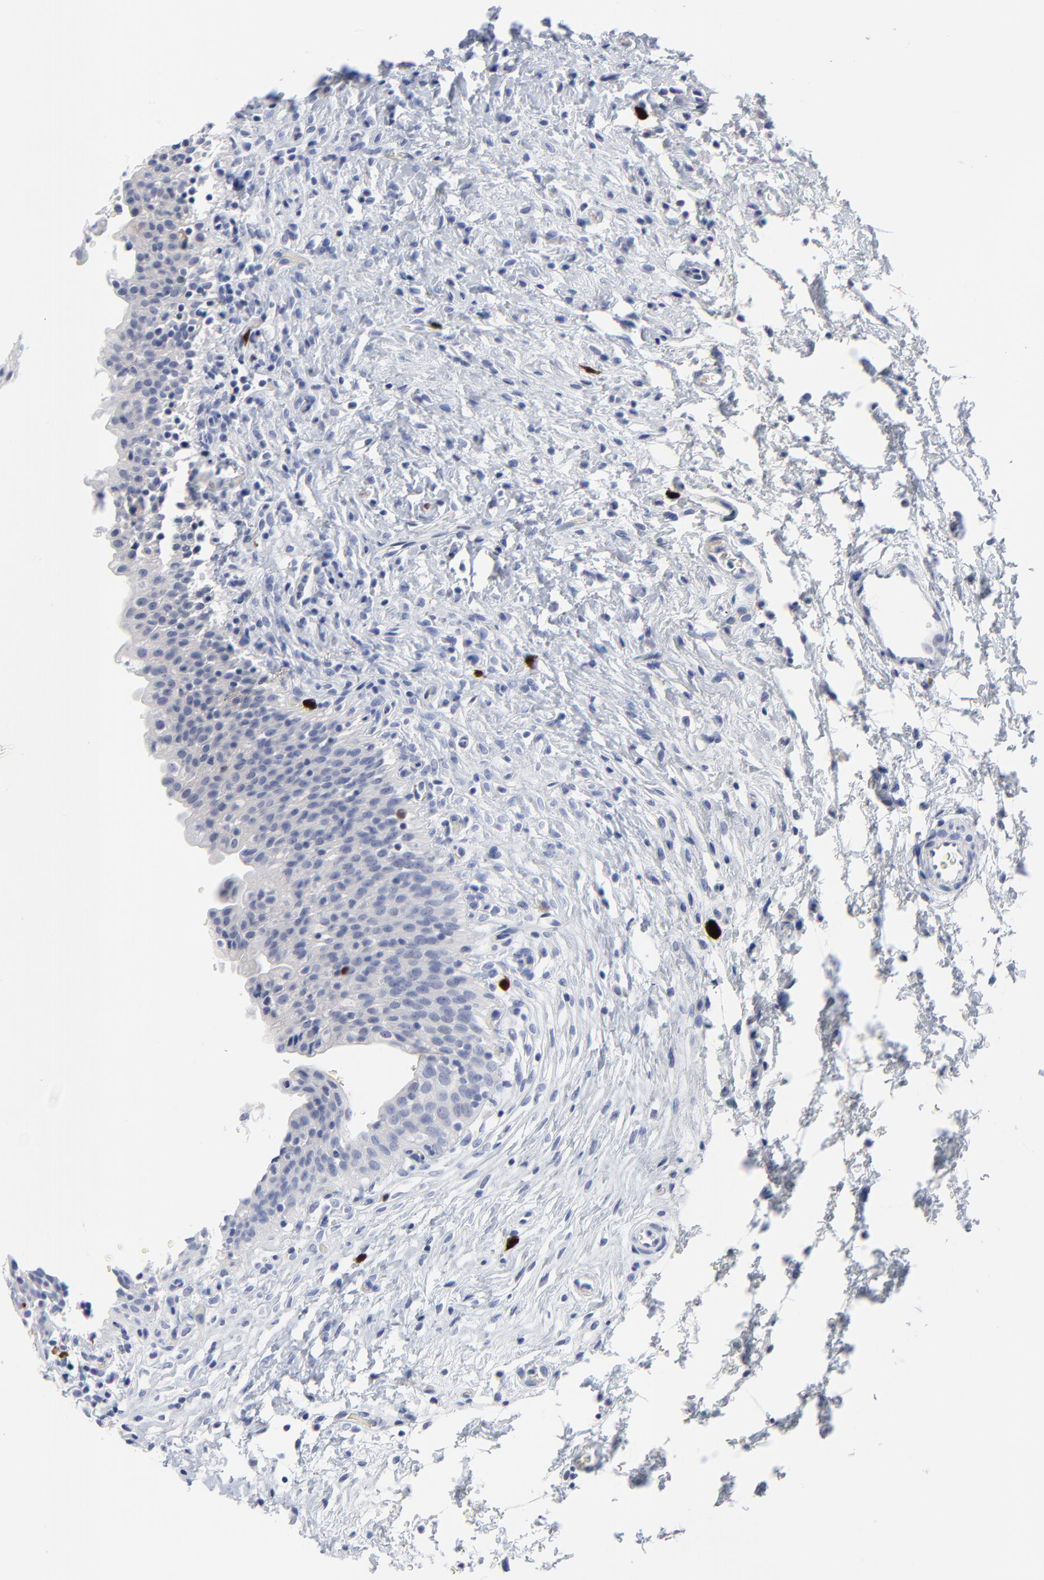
{"staining": {"intensity": "strong", "quantity": "<25%", "location": "cytoplasmic/membranous,nuclear"}, "tissue": "urinary bladder", "cell_type": "Urothelial cells", "image_type": "normal", "snomed": [{"axis": "morphology", "description": "Normal tissue, NOS"}, {"axis": "topography", "description": "Urinary bladder"}], "caption": "A high-resolution photomicrograph shows immunohistochemistry staining of unremarkable urinary bladder, which demonstrates strong cytoplasmic/membranous,nuclear expression in approximately <25% of urothelial cells. The staining was performed using DAB to visualize the protein expression in brown, while the nuclei were stained in blue with hematoxylin (Magnification: 20x).", "gene": "CDK1", "patient": {"sex": "male", "age": 51}}